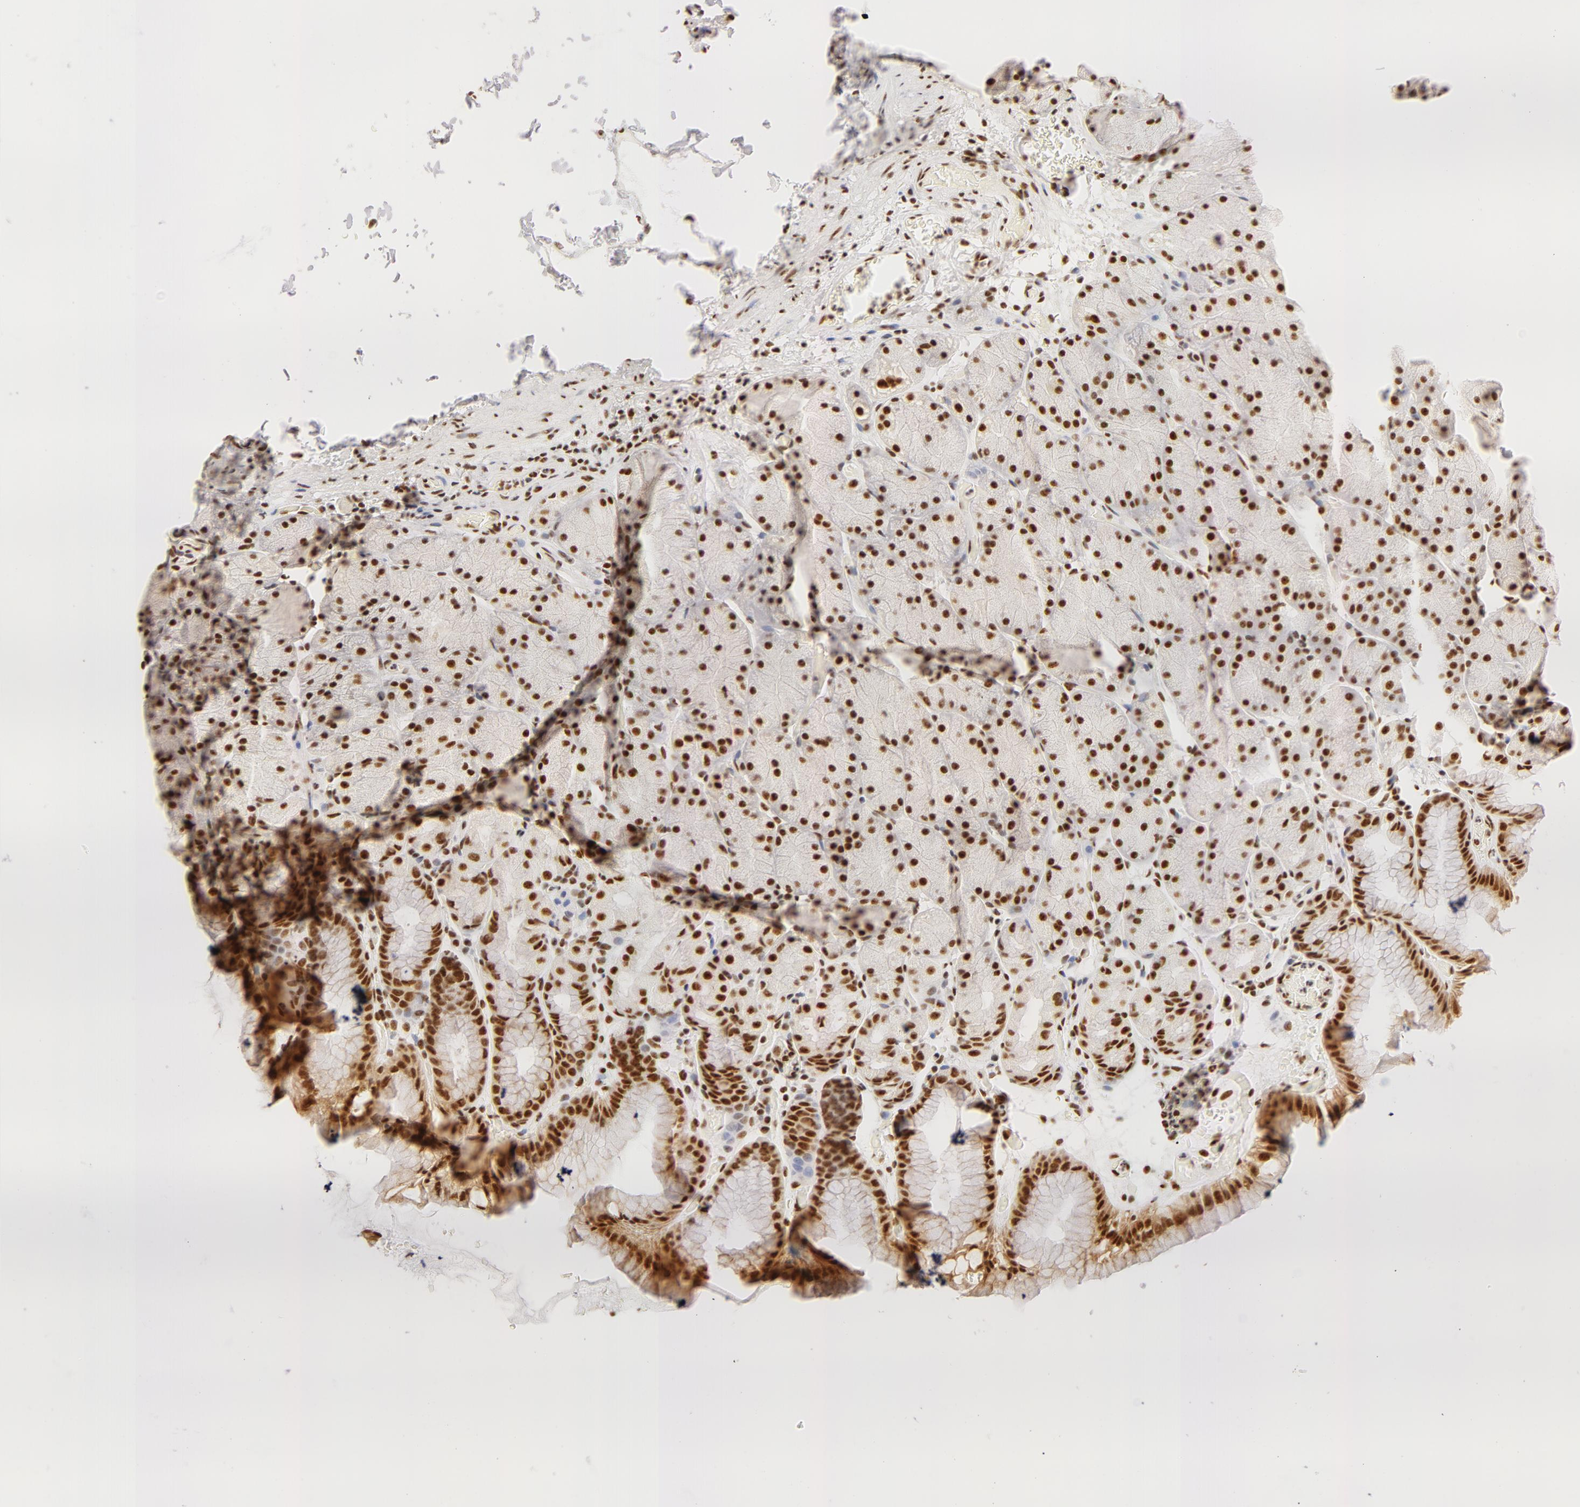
{"staining": {"intensity": "strong", "quantity": ">75%", "location": "nuclear"}, "tissue": "stomach", "cell_type": "Glandular cells", "image_type": "normal", "snomed": [{"axis": "morphology", "description": "Normal tissue, NOS"}, {"axis": "topography", "description": "Stomach, upper"}], "caption": "Immunohistochemical staining of benign human stomach exhibits >75% levels of strong nuclear protein positivity in about >75% of glandular cells.", "gene": "RBM39", "patient": {"sex": "male", "age": 47}}